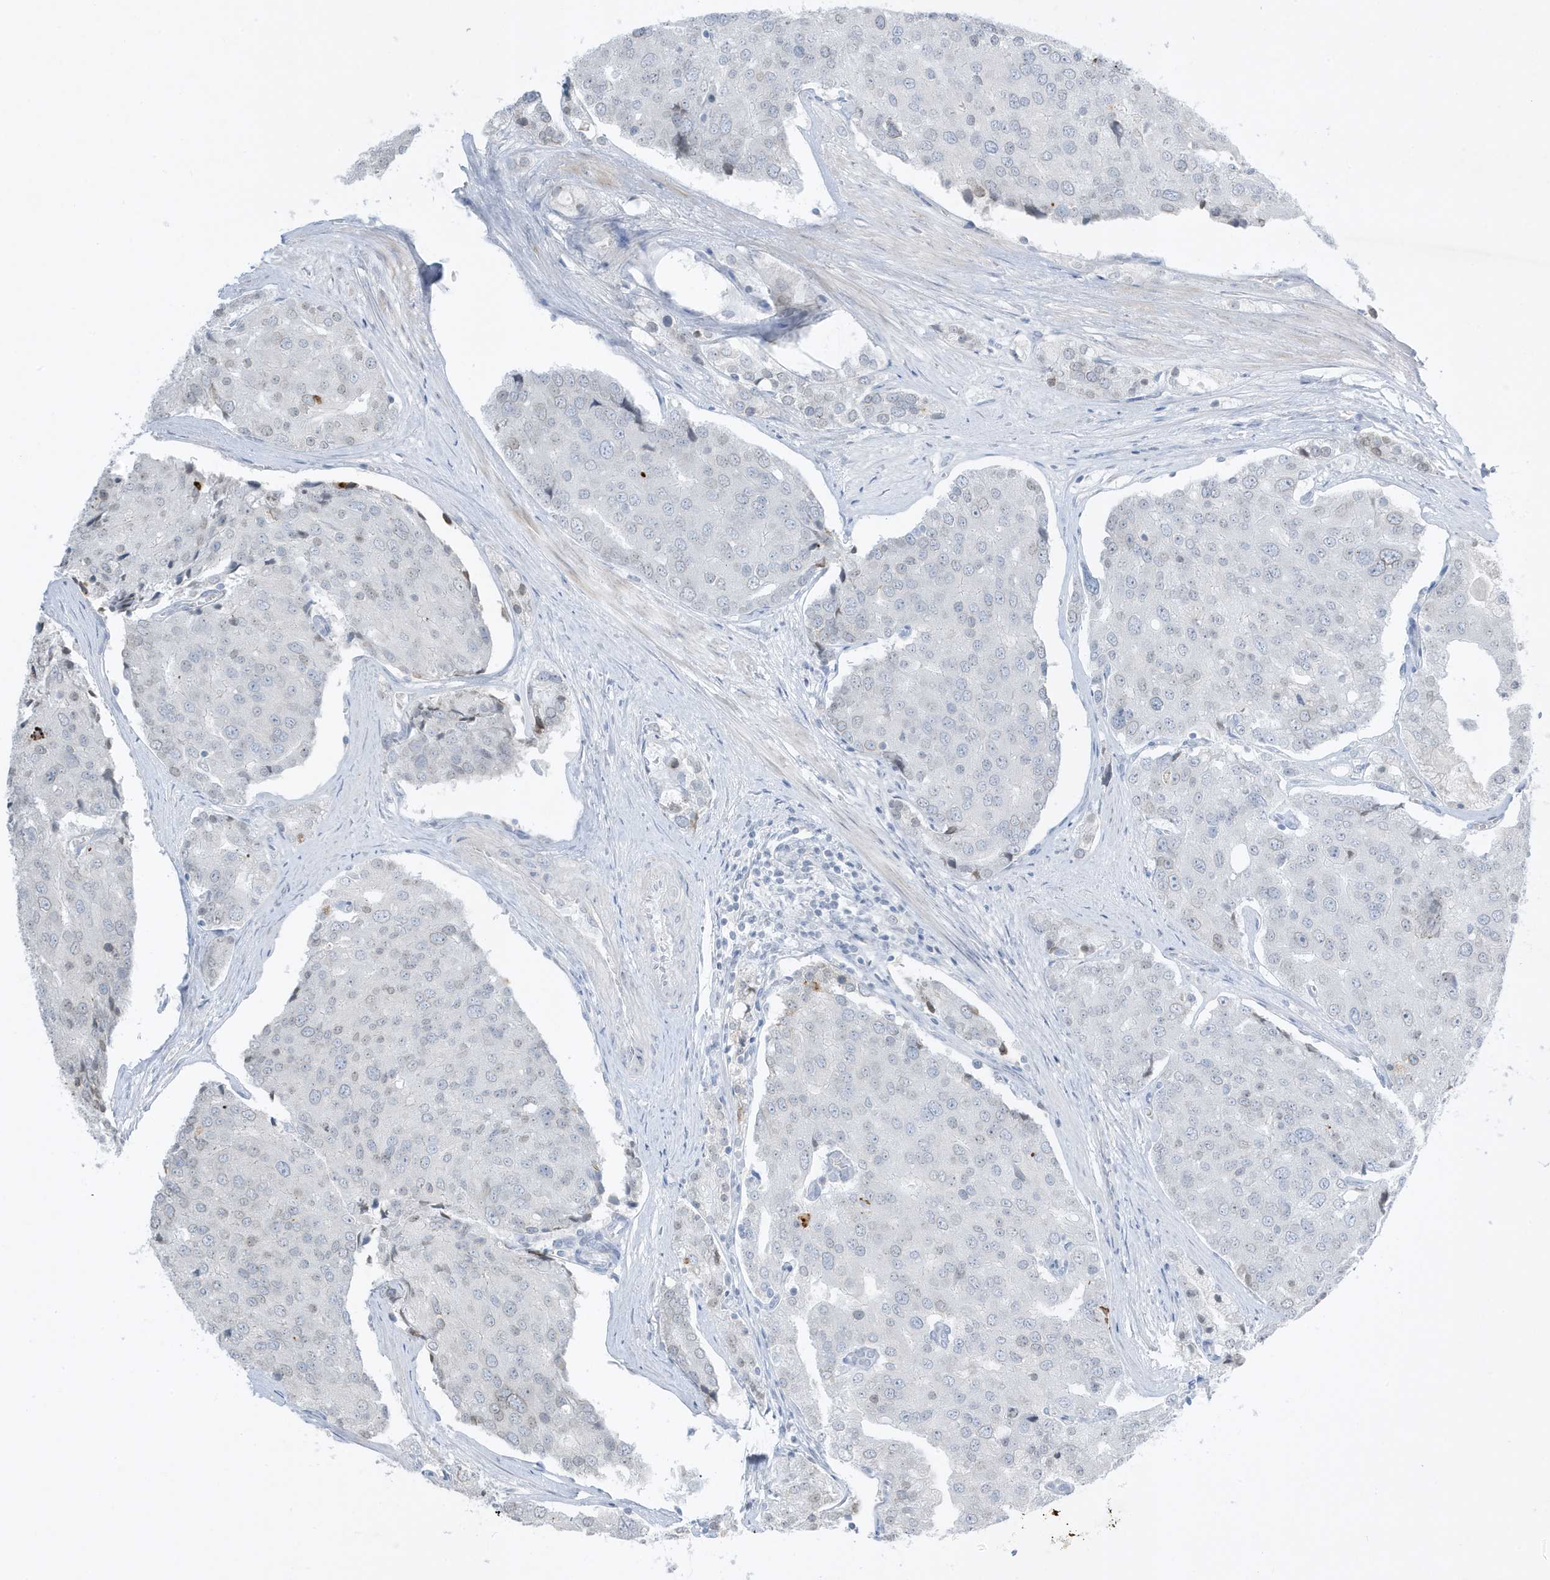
{"staining": {"intensity": "negative", "quantity": "none", "location": "none"}, "tissue": "prostate cancer", "cell_type": "Tumor cells", "image_type": "cancer", "snomed": [{"axis": "morphology", "description": "Adenocarcinoma, High grade"}, {"axis": "topography", "description": "Prostate"}], "caption": "Prostate cancer was stained to show a protein in brown. There is no significant expression in tumor cells.", "gene": "FNDC1", "patient": {"sex": "male", "age": 50}}